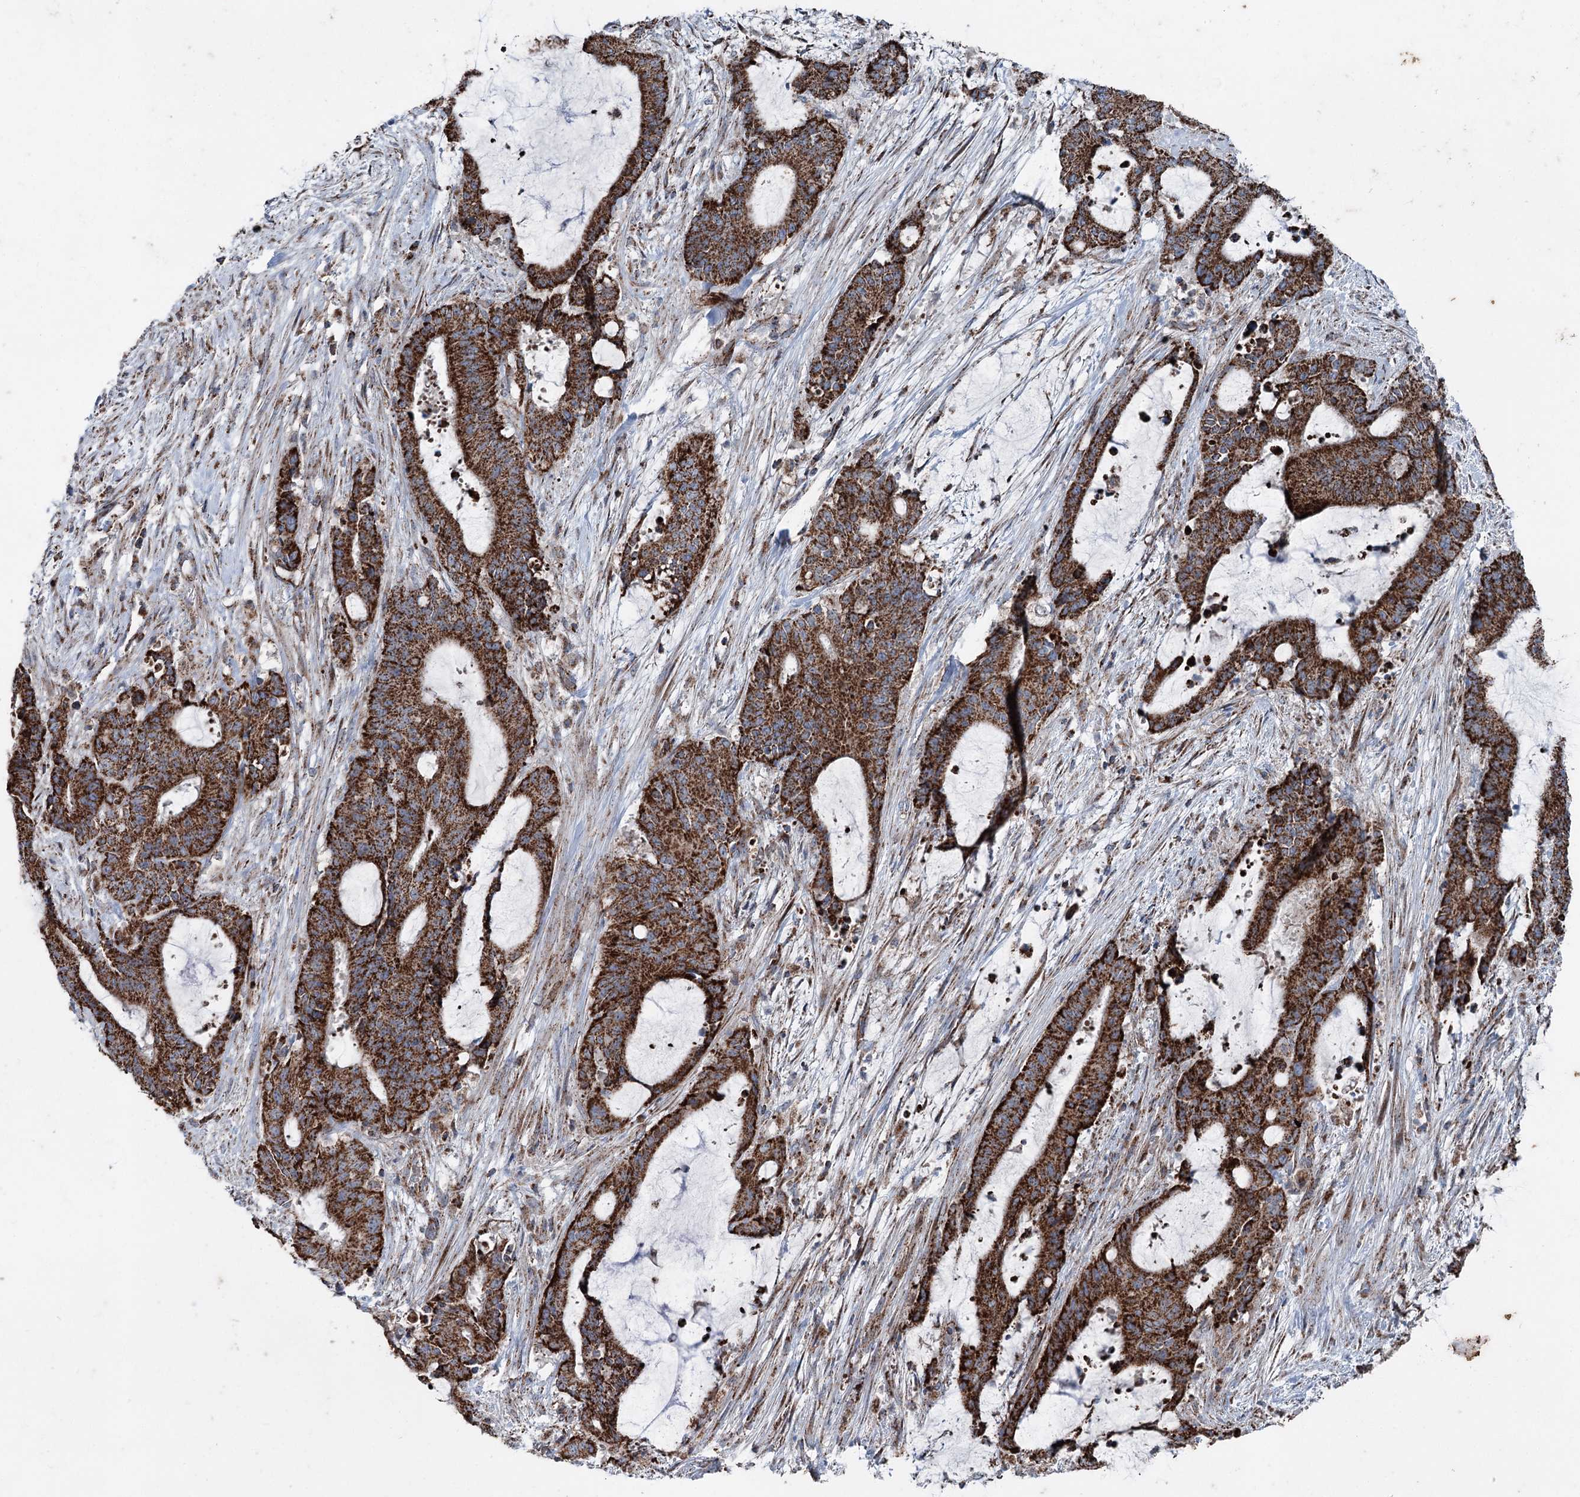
{"staining": {"intensity": "strong", "quantity": ">75%", "location": "cytoplasmic/membranous"}, "tissue": "liver cancer", "cell_type": "Tumor cells", "image_type": "cancer", "snomed": [{"axis": "morphology", "description": "Normal tissue, NOS"}, {"axis": "morphology", "description": "Cholangiocarcinoma"}, {"axis": "topography", "description": "Liver"}, {"axis": "topography", "description": "Peripheral nerve tissue"}], "caption": "DAB immunohistochemical staining of liver cancer displays strong cytoplasmic/membranous protein staining in approximately >75% of tumor cells.", "gene": "UCN3", "patient": {"sex": "female", "age": 73}}